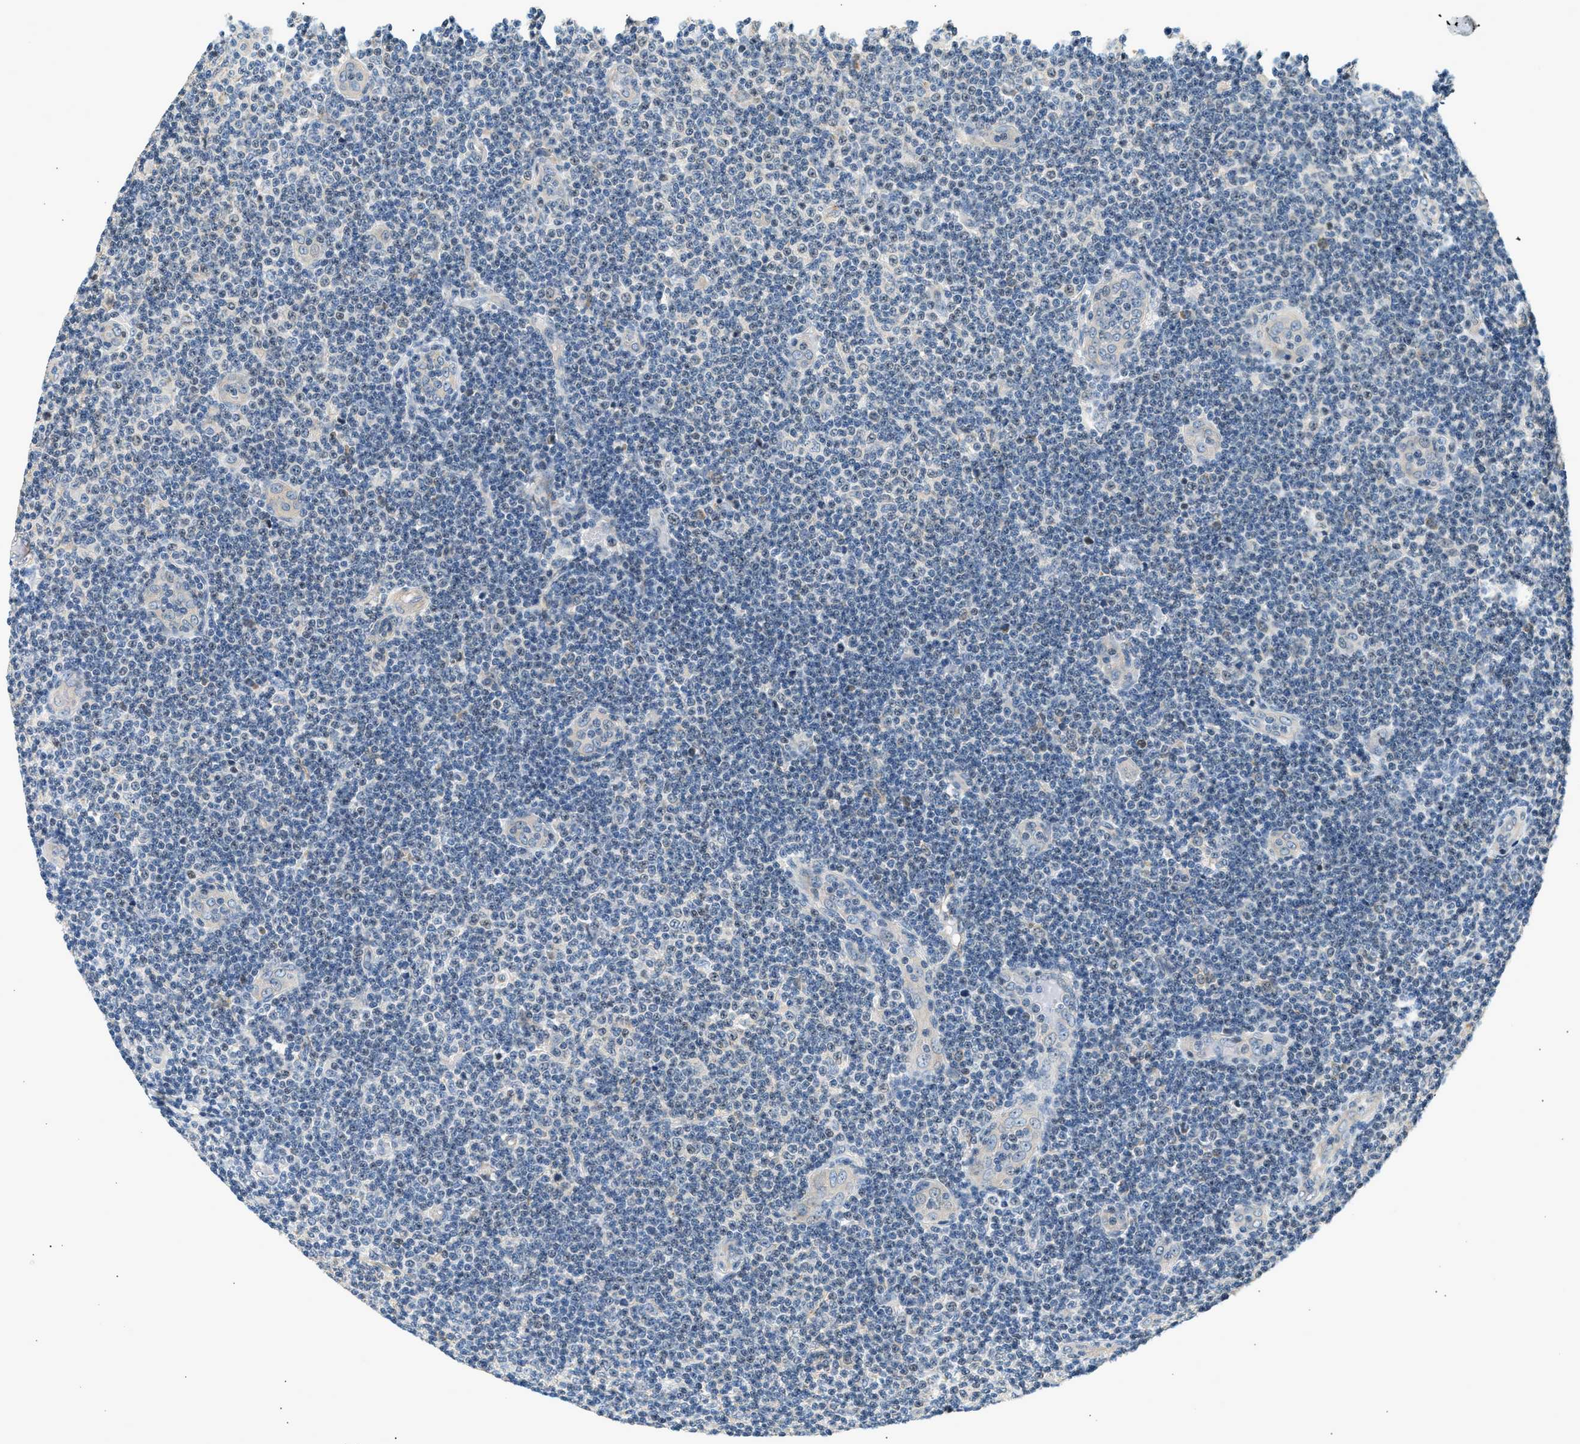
{"staining": {"intensity": "negative", "quantity": "none", "location": "none"}, "tissue": "lymphoma", "cell_type": "Tumor cells", "image_type": "cancer", "snomed": [{"axis": "morphology", "description": "Malignant lymphoma, non-Hodgkin's type, Low grade"}, {"axis": "topography", "description": "Lymph node"}], "caption": "IHC image of lymphoma stained for a protein (brown), which exhibits no staining in tumor cells.", "gene": "WDR31", "patient": {"sex": "male", "age": 83}}